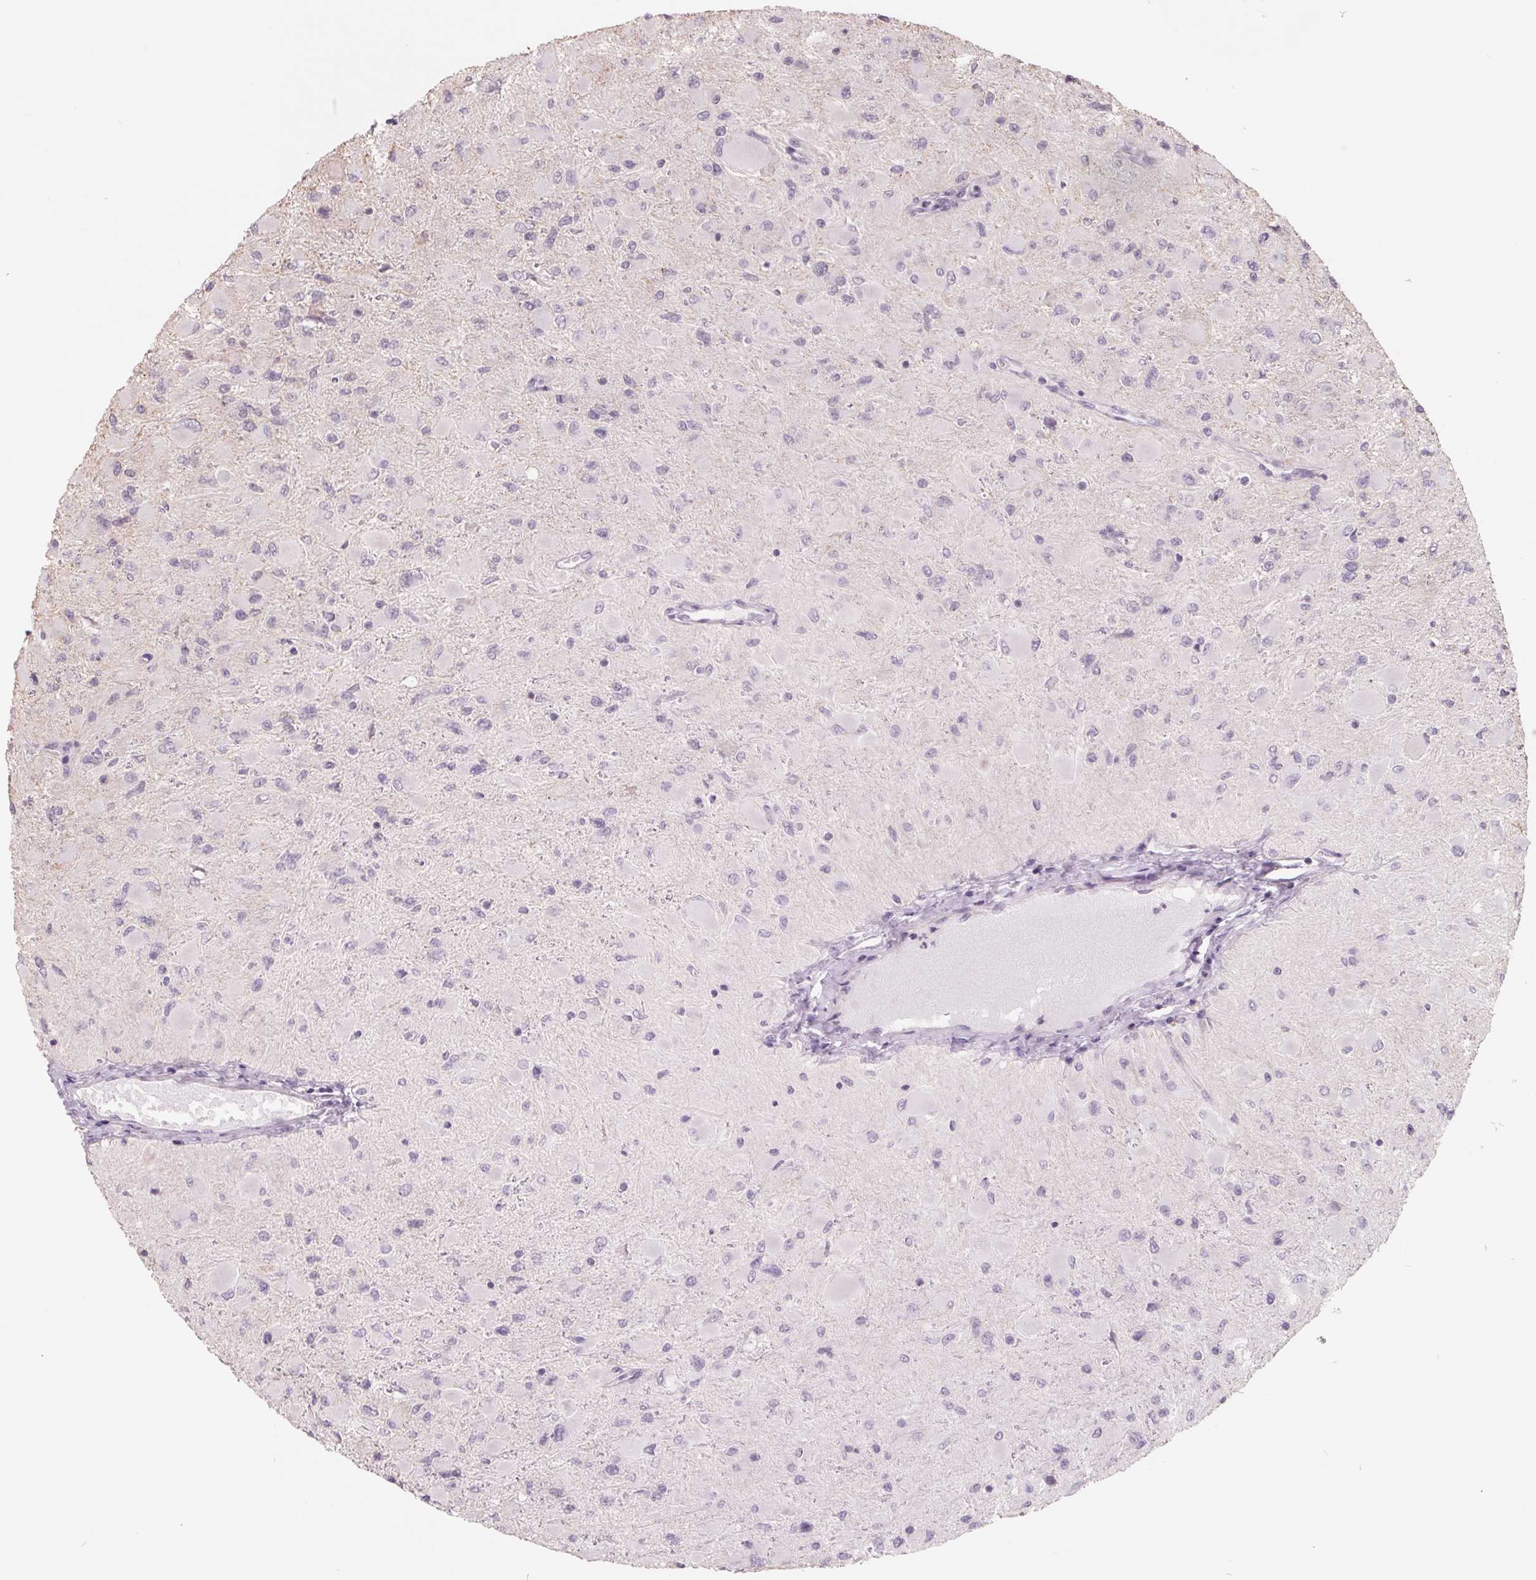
{"staining": {"intensity": "negative", "quantity": "none", "location": "none"}, "tissue": "glioma", "cell_type": "Tumor cells", "image_type": "cancer", "snomed": [{"axis": "morphology", "description": "Glioma, malignant, High grade"}, {"axis": "topography", "description": "Cerebral cortex"}], "caption": "Histopathology image shows no protein expression in tumor cells of high-grade glioma (malignant) tissue.", "gene": "FTCD", "patient": {"sex": "female", "age": 36}}